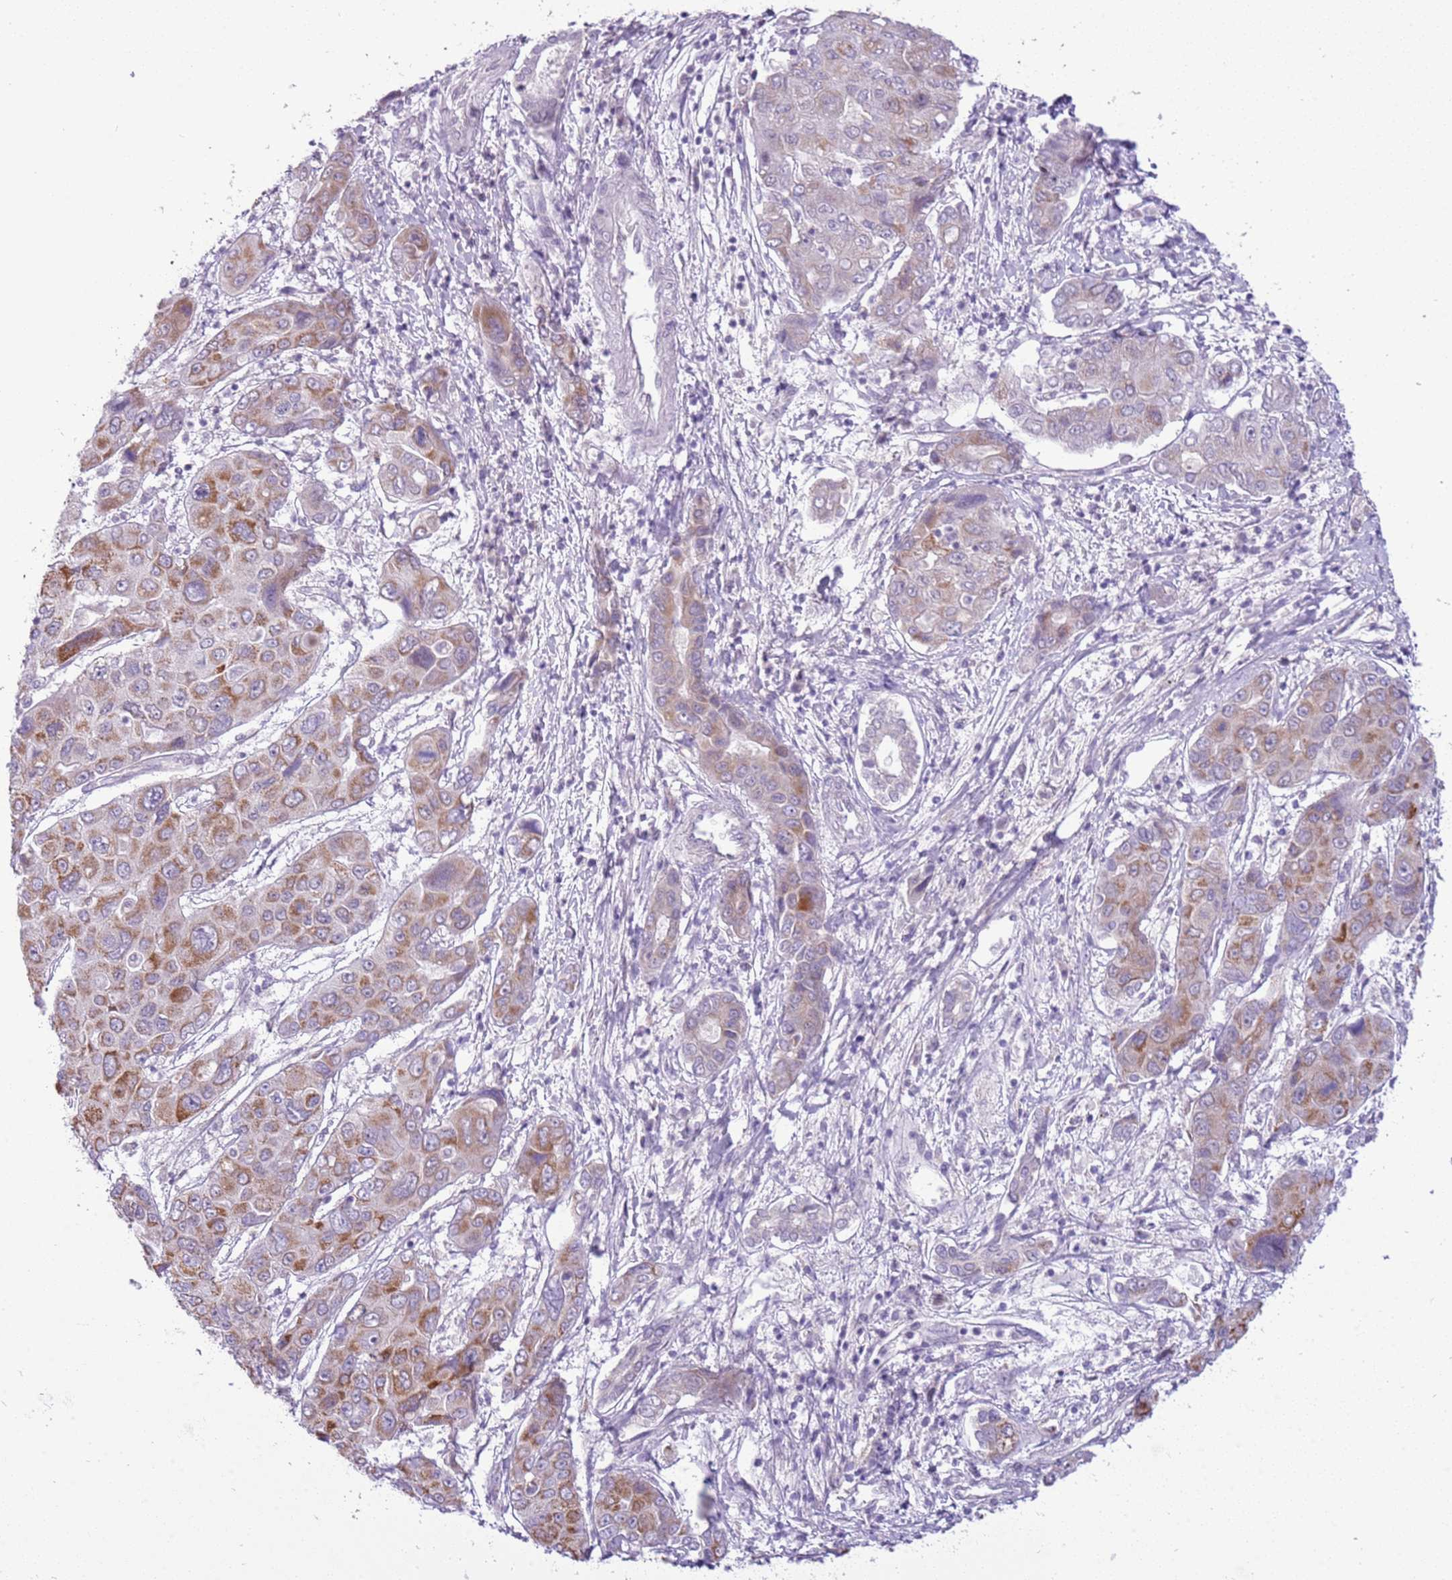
{"staining": {"intensity": "moderate", "quantity": "25%-75%", "location": "cytoplasmic/membranous"}, "tissue": "liver cancer", "cell_type": "Tumor cells", "image_type": "cancer", "snomed": [{"axis": "morphology", "description": "Cholangiocarcinoma"}, {"axis": "topography", "description": "Liver"}], "caption": "DAB immunohistochemical staining of human liver cholangiocarcinoma displays moderate cytoplasmic/membranous protein positivity in approximately 25%-75% of tumor cells.", "gene": "FAM120C", "patient": {"sex": "male", "age": 67}}